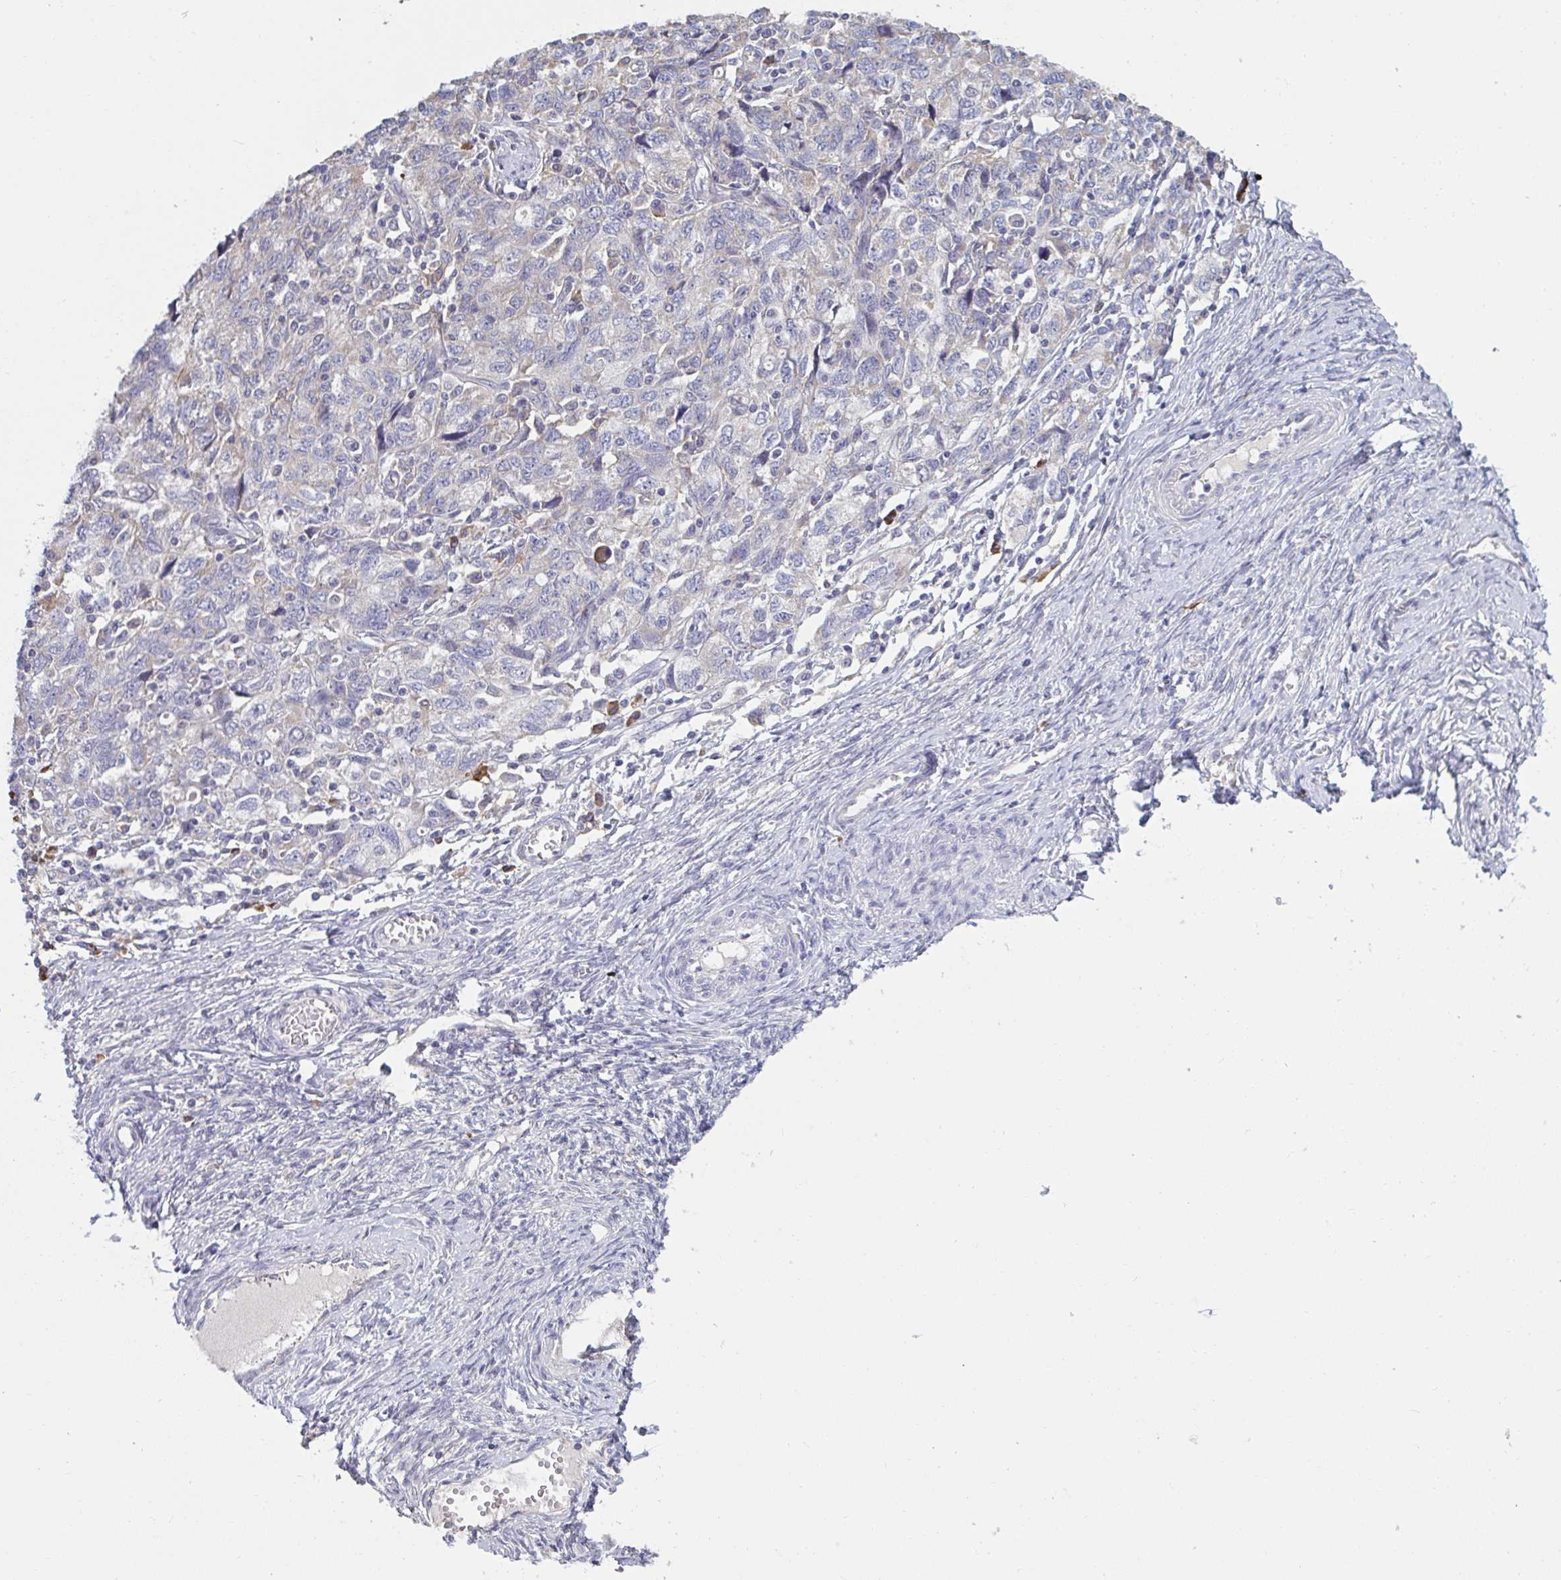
{"staining": {"intensity": "negative", "quantity": "none", "location": "none"}, "tissue": "ovarian cancer", "cell_type": "Tumor cells", "image_type": "cancer", "snomed": [{"axis": "morphology", "description": "Carcinoma, NOS"}, {"axis": "morphology", "description": "Cystadenocarcinoma, serous, NOS"}, {"axis": "topography", "description": "Ovary"}], "caption": "High magnification brightfield microscopy of carcinoma (ovarian) stained with DAB (brown) and counterstained with hematoxylin (blue): tumor cells show no significant staining.", "gene": "CD1E", "patient": {"sex": "female", "age": 69}}